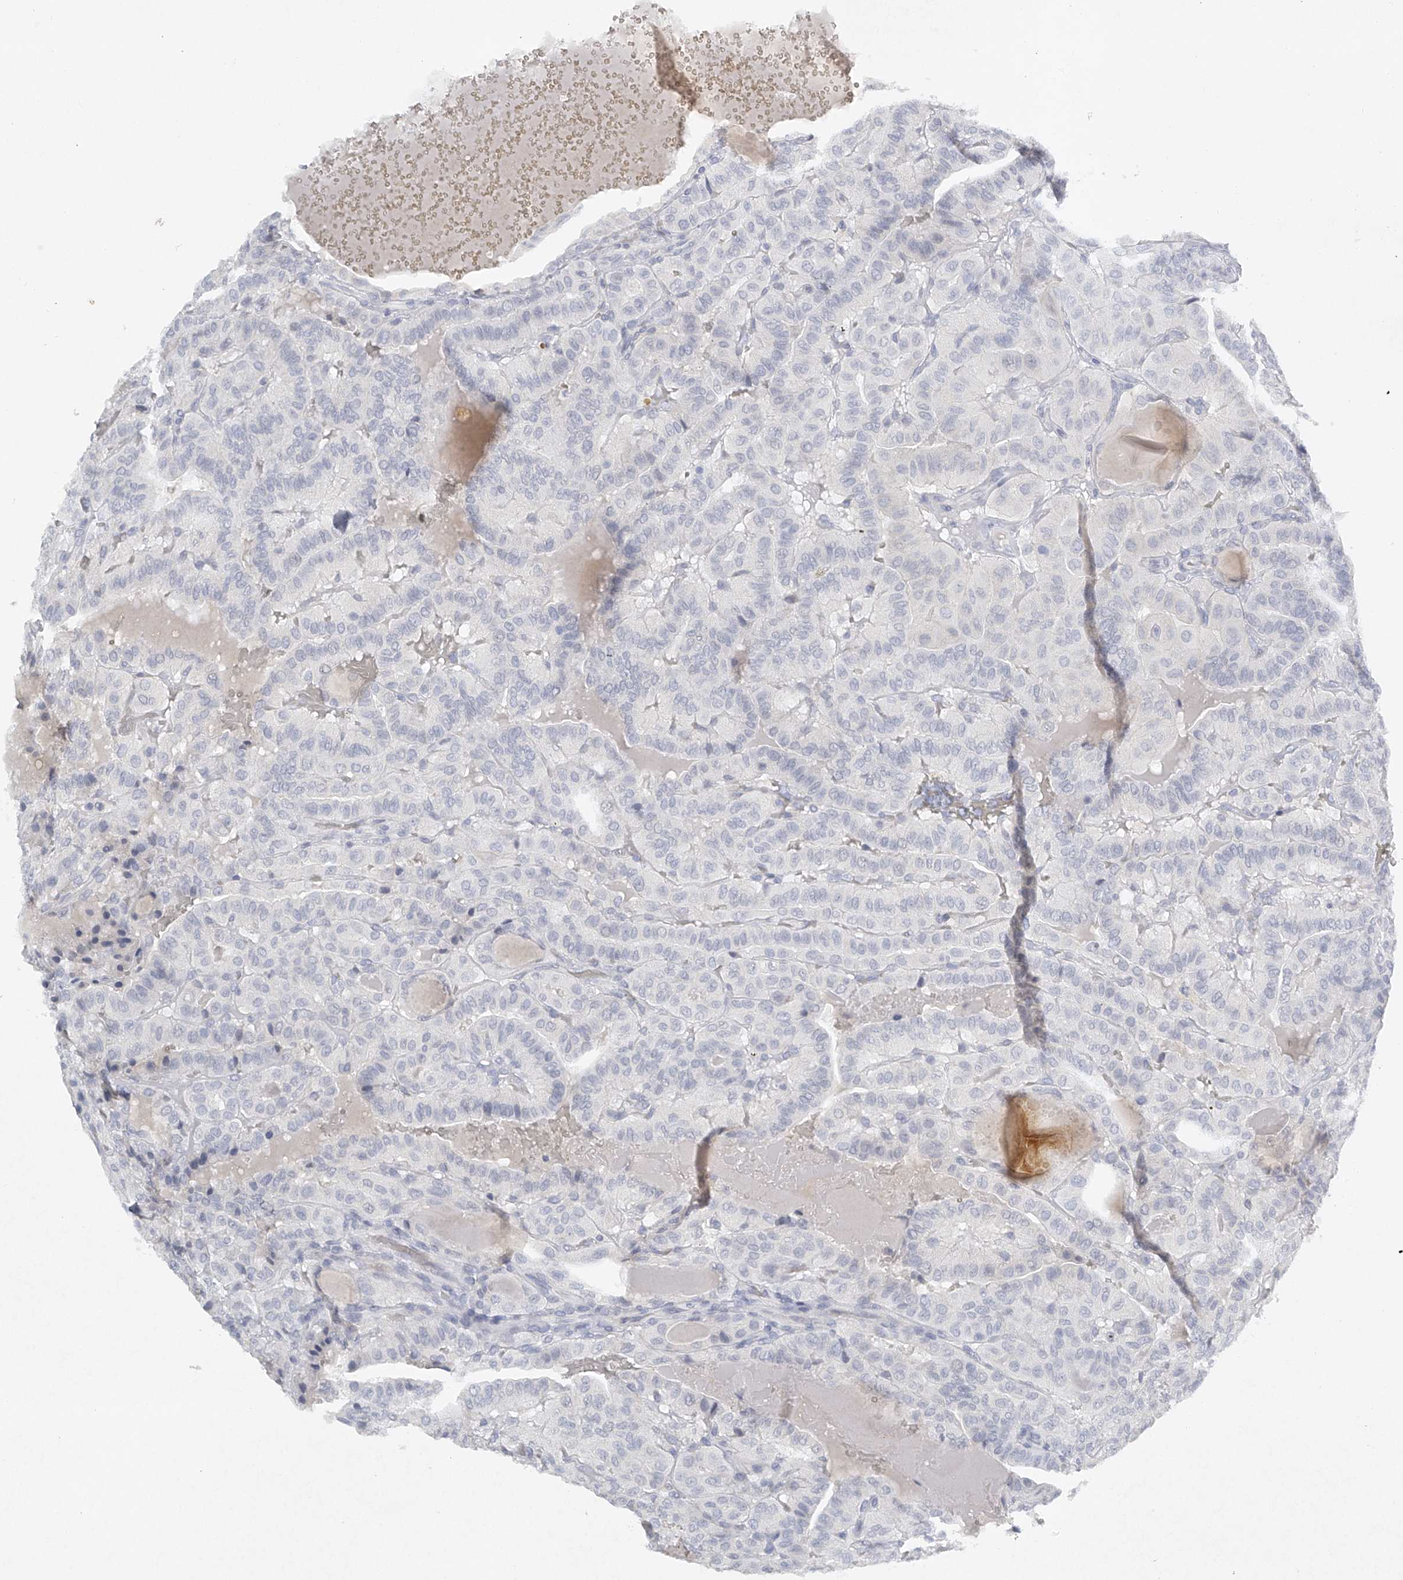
{"staining": {"intensity": "negative", "quantity": "none", "location": "none"}, "tissue": "thyroid cancer", "cell_type": "Tumor cells", "image_type": "cancer", "snomed": [{"axis": "morphology", "description": "Papillary adenocarcinoma, NOS"}, {"axis": "topography", "description": "Thyroid gland"}], "caption": "An immunohistochemistry micrograph of thyroid papillary adenocarcinoma is shown. There is no staining in tumor cells of thyroid papillary adenocarcinoma. (DAB IHC with hematoxylin counter stain).", "gene": "FAT2", "patient": {"sex": "male", "age": 77}}